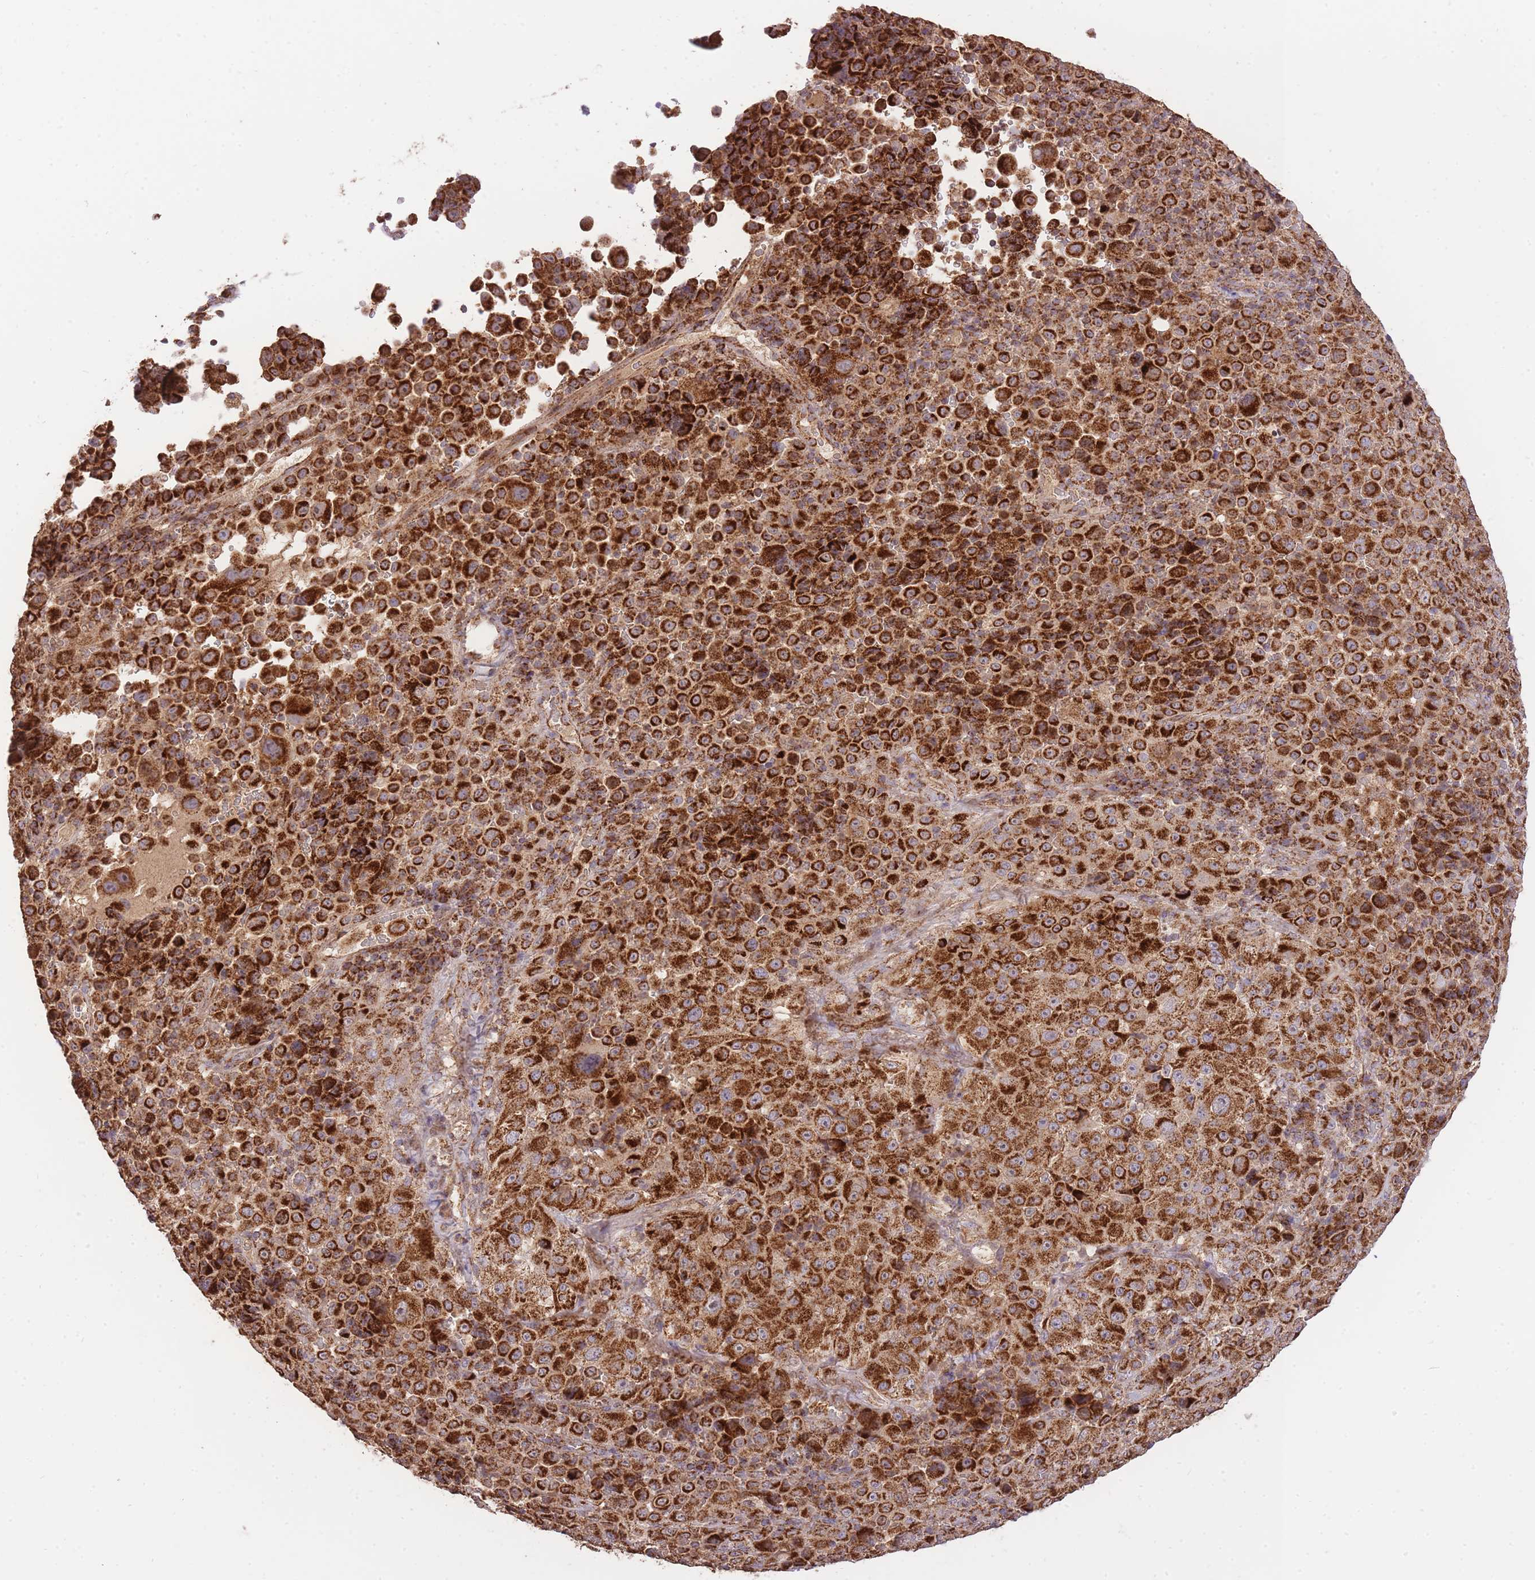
{"staining": {"intensity": "strong", "quantity": ">75%", "location": "cytoplasmic/membranous"}, "tissue": "melanoma", "cell_type": "Tumor cells", "image_type": "cancer", "snomed": [{"axis": "morphology", "description": "Malignant melanoma, Metastatic site"}, {"axis": "topography", "description": "Lymph node"}], "caption": "The image reveals staining of melanoma, revealing strong cytoplasmic/membranous protein staining (brown color) within tumor cells.", "gene": "PREP", "patient": {"sex": "male", "age": 62}}